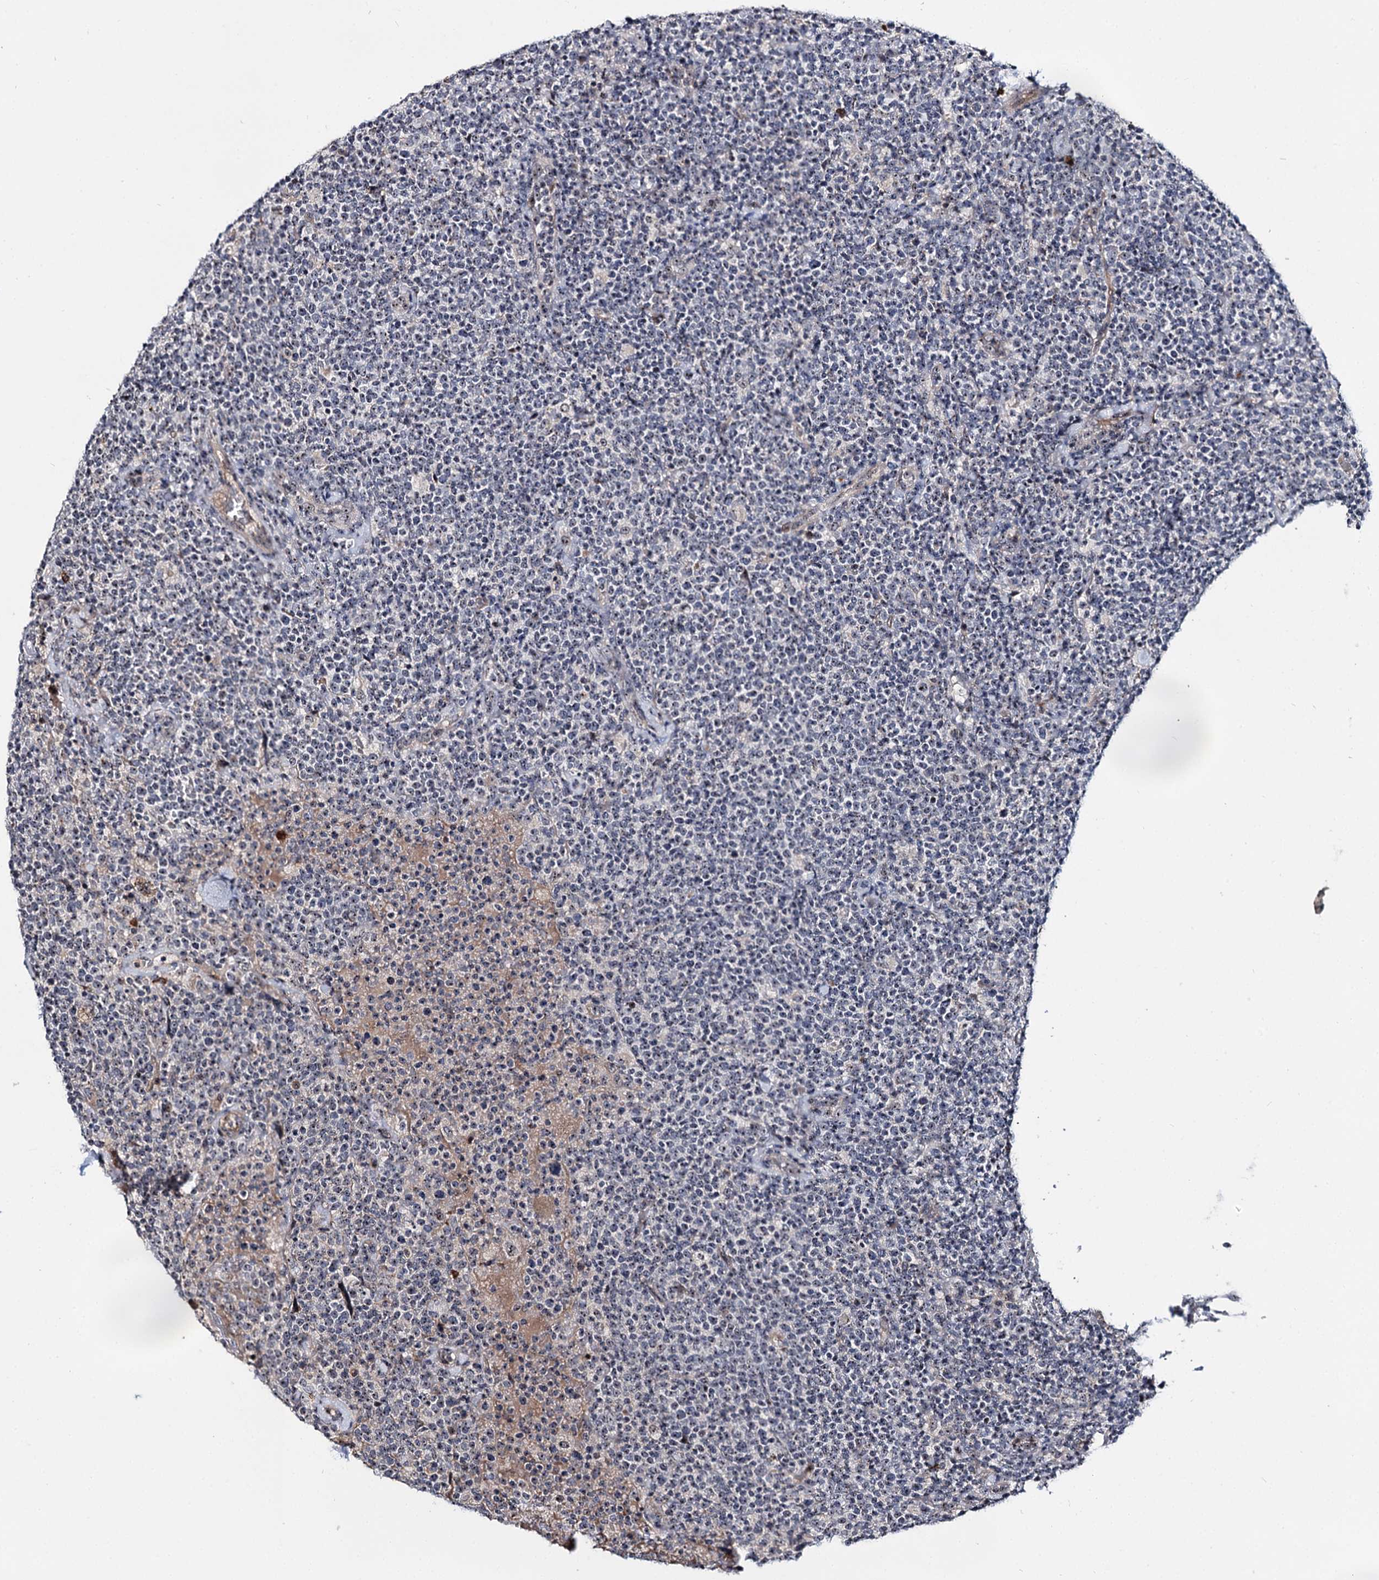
{"staining": {"intensity": "negative", "quantity": "none", "location": "none"}, "tissue": "lymphoma", "cell_type": "Tumor cells", "image_type": "cancer", "snomed": [{"axis": "morphology", "description": "Malignant lymphoma, non-Hodgkin's type, High grade"}, {"axis": "topography", "description": "Lymph node"}], "caption": "This image is of malignant lymphoma, non-Hodgkin's type (high-grade) stained with IHC to label a protein in brown with the nuclei are counter-stained blue. There is no positivity in tumor cells. (Stains: DAB immunohistochemistry with hematoxylin counter stain, Microscopy: brightfield microscopy at high magnification).", "gene": "SUPT20H", "patient": {"sex": "male", "age": 61}}